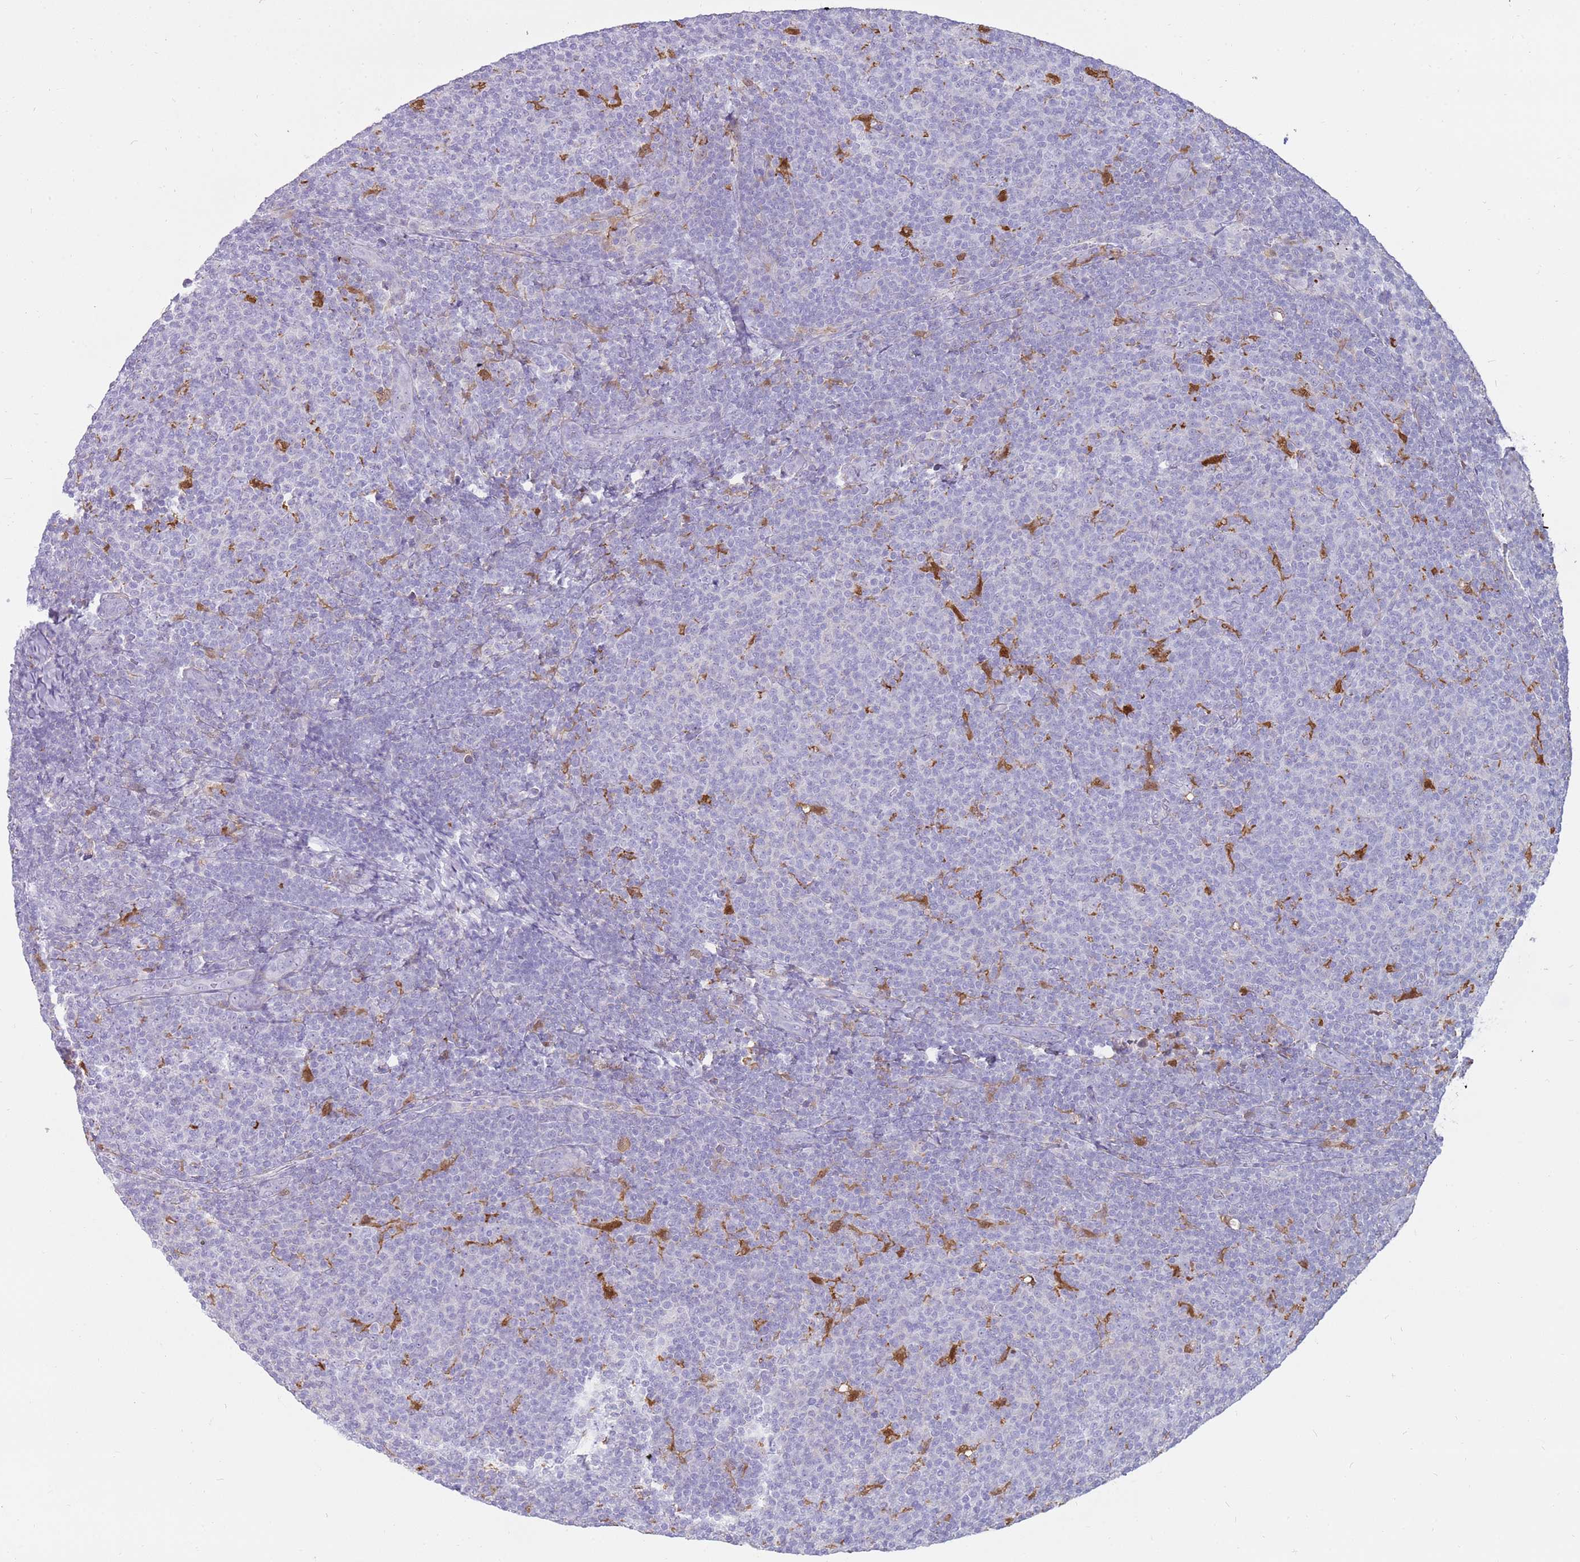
{"staining": {"intensity": "negative", "quantity": "none", "location": "none"}, "tissue": "lymphoma", "cell_type": "Tumor cells", "image_type": "cancer", "snomed": [{"axis": "morphology", "description": "Malignant lymphoma, non-Hodgkin's type, Low grade"}, {"axis": "topography", "description": "Lymph node"}], "caption": "Lymphoma was stained to show a protein in brown. There is no significant positivity in tumor cells.", "gene": "DIPK1C", "patient": {"sex": "male", "age": 66}}